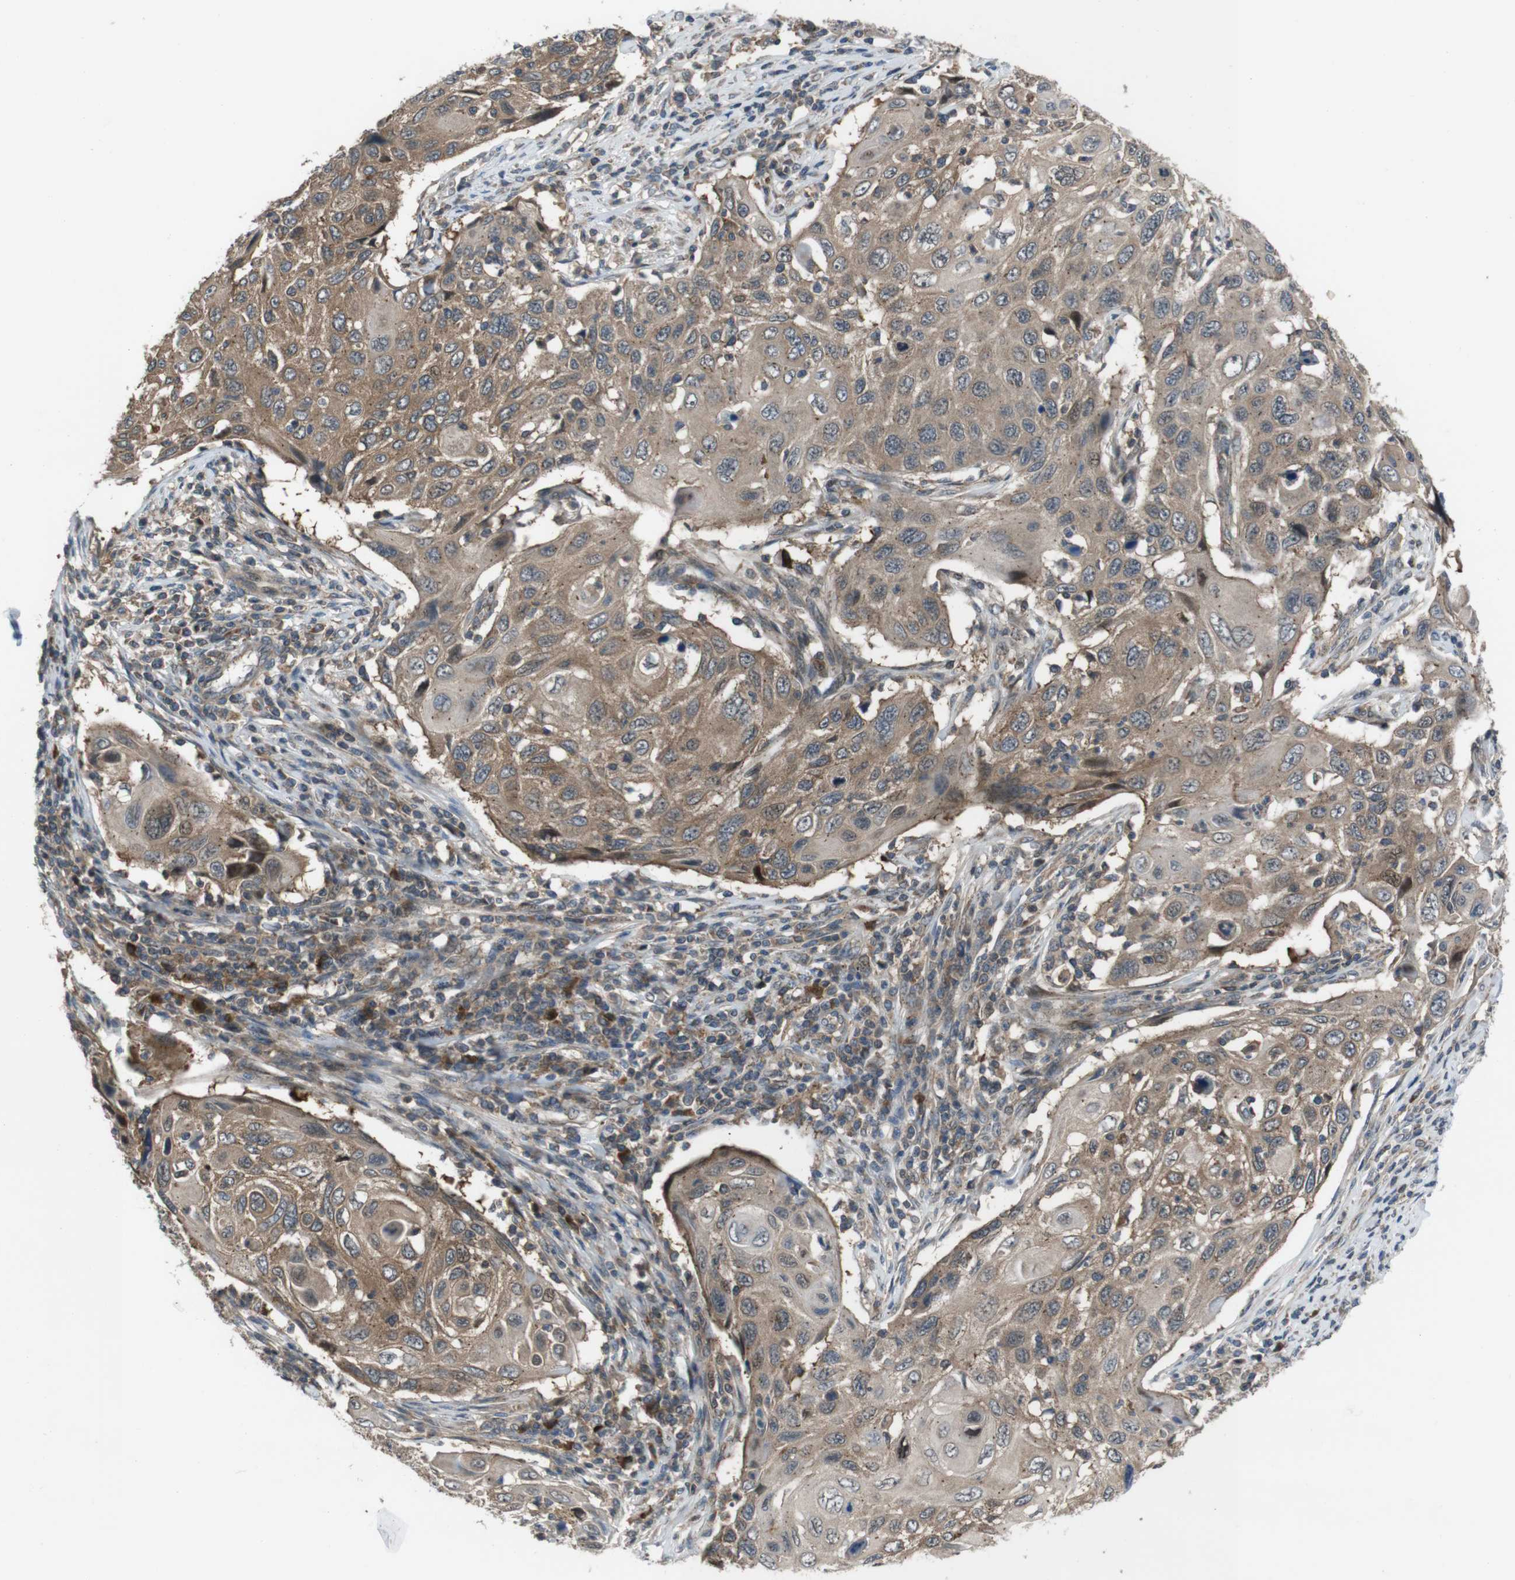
{"staining": {"intensity": "moderate", "quantity": ">75%", "location": "cytoplasmic/membranous"}, "tissue": "cervical cancer", "cell_type": "Tumor cells", "image_type": "cancer", "snomed": [{"axis": "morphology", "description": "Squamous cell carcinoma, NOS"}, {"axis": "topography", "description": "Cervix"}], "caption": "Immunohistochemistry of human squamous cell carcinoma (cervical) shows medium levels of moderate cytoplasmic/membranous staining in about >75% of tumor cells. (DAB IHC with brightfield microscopy, high magnification).", "gene": "SLC22A23", "patient": {"sex": "female", "age": 70}}